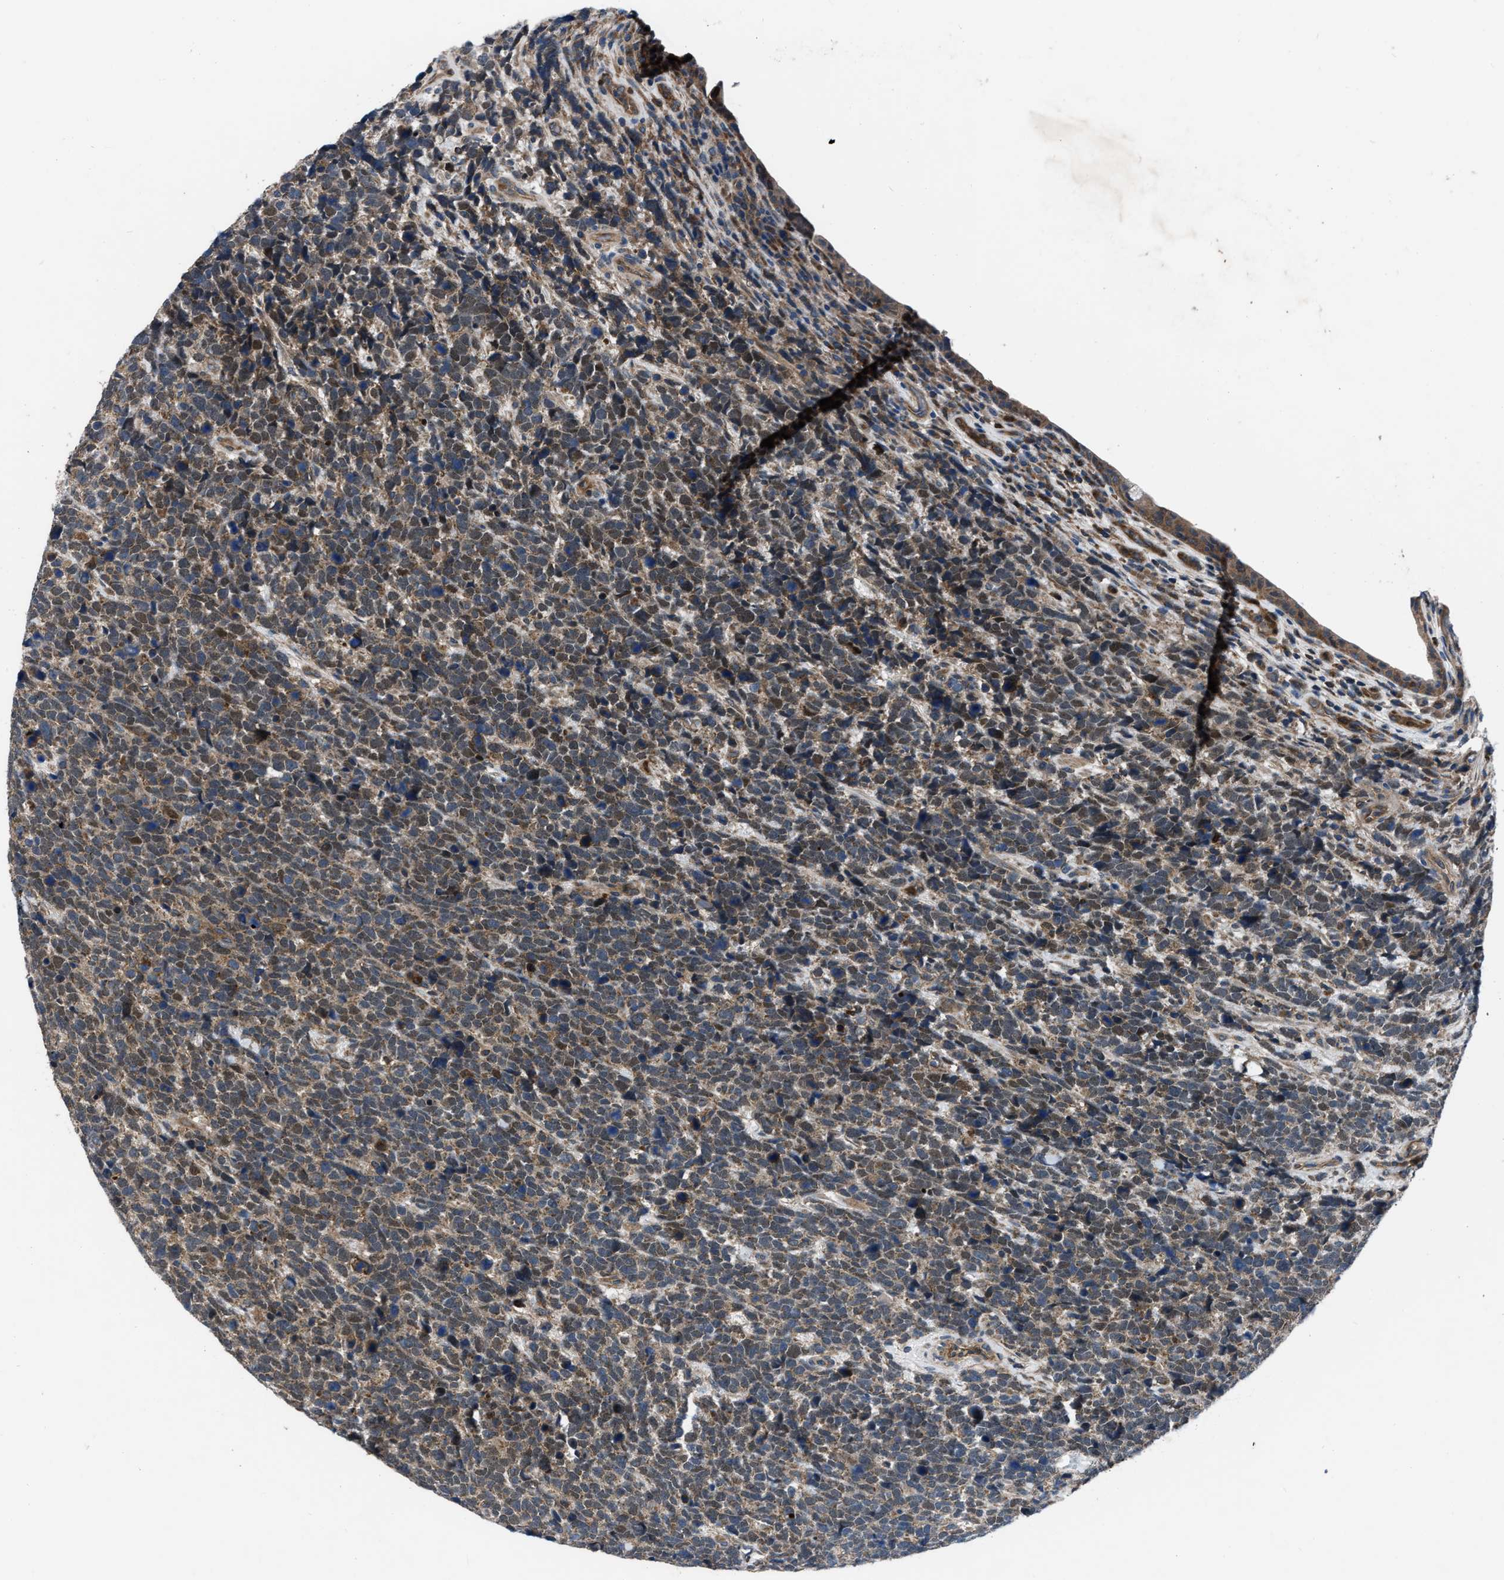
{"staining": {"intensity": "moderate", "quantity": ">75%", "location": "cytoplasmic/membranous"}, "tissue": "urothelial cancer", "cell_type": "Tumor cells", "image_type": "cancer", "snomed": [{"axis": "morphology", "description": "Urothelial carcinoma, High grade"}, {"axis": "topography", "description": "Urinary bladder"}], "caption": "A medium amount of moderate cytoplasmic/membranous staining is appreciated in about >75% of tumor cells in urothelial carcinoma (high-grade) tissue. (Stains: DAB (3,3'-diaminobenzidine) in brown, nuclei in blue, Microscopy: brightfield microscopy at high magnification).", "gene": "USP25", "patient": {"sex": "female", "age": 82}}